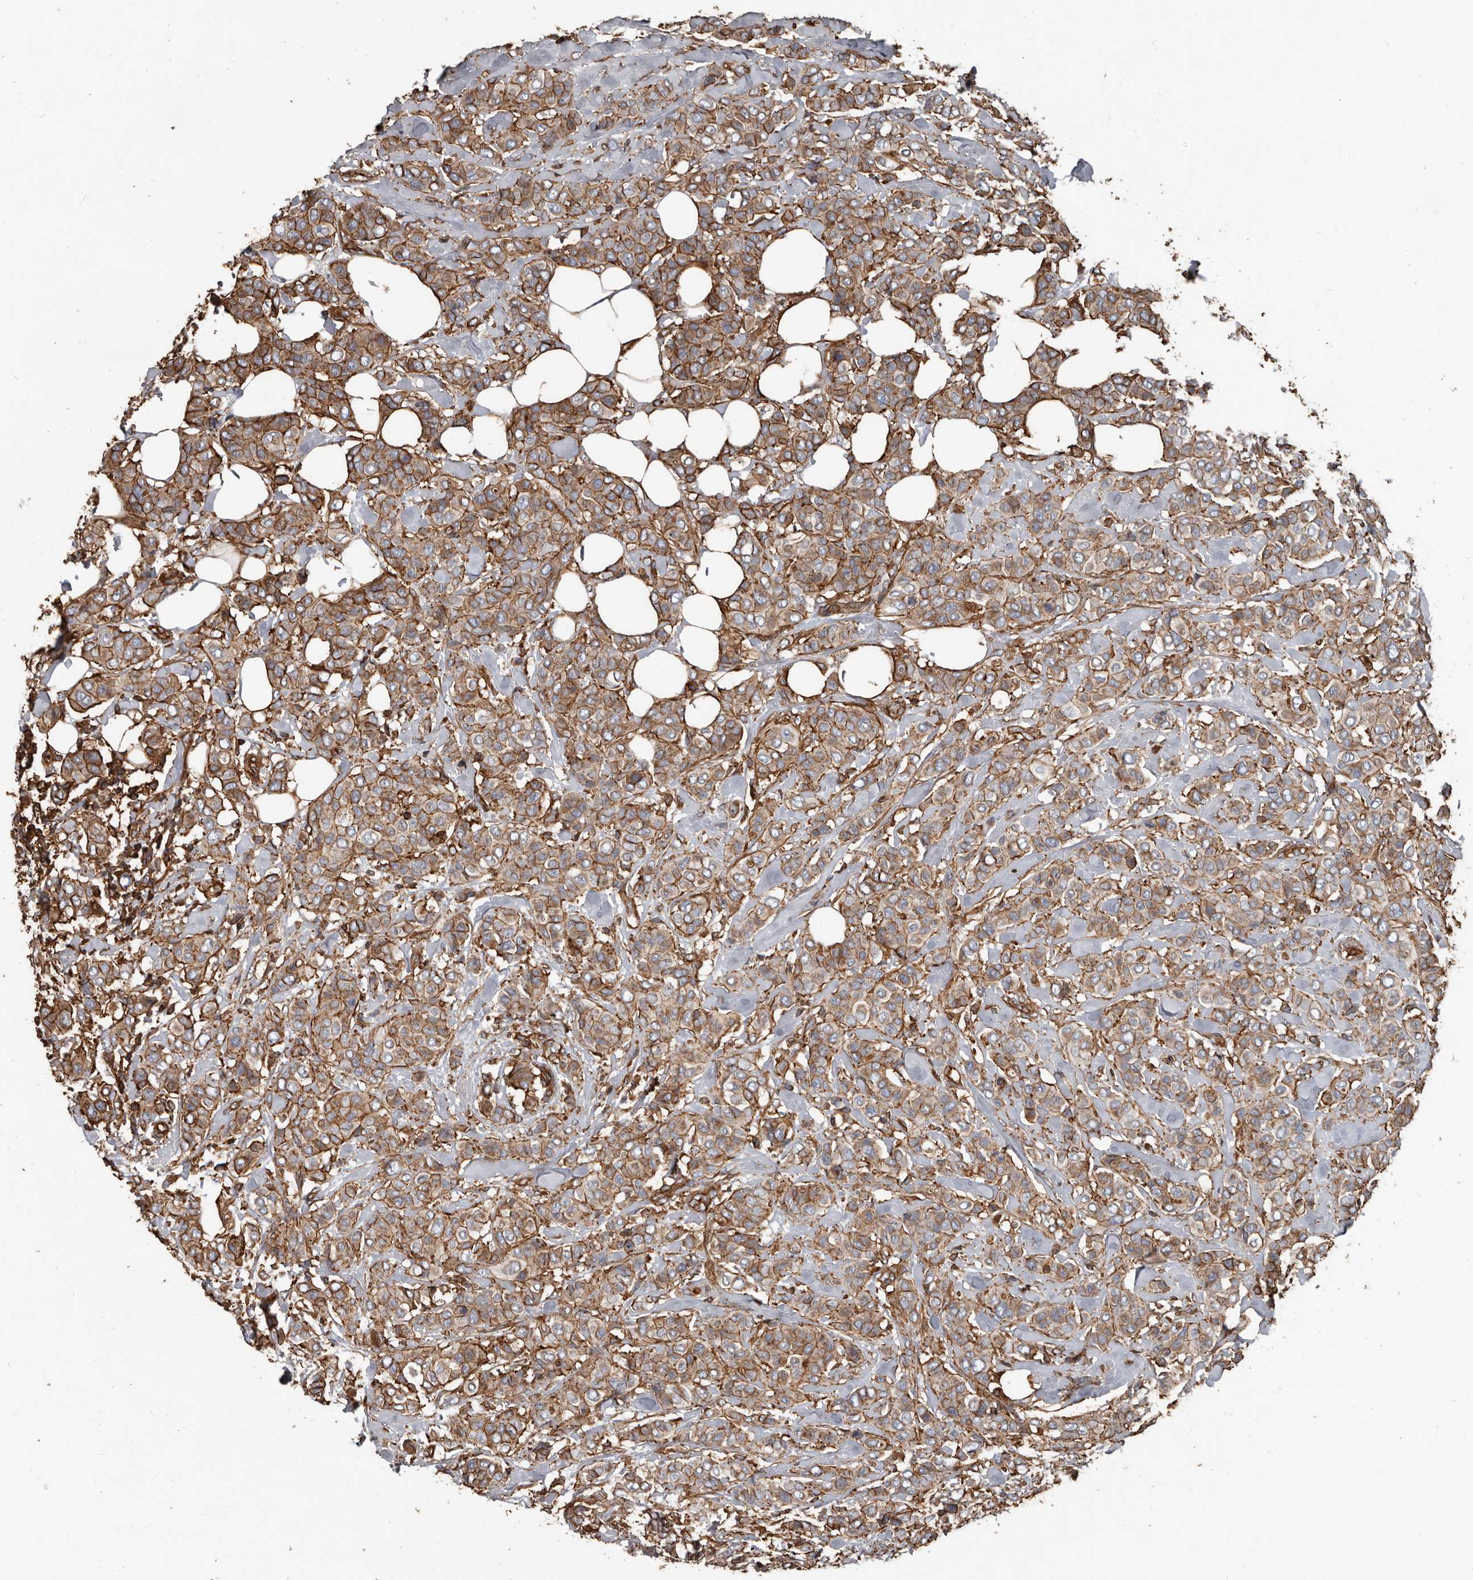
{"staining": {"intensity": "moderate", "quantity": ">75%", "location": "cytoplasmic/membranous"}, "tissue": "breast cancer", "cell_type": "Tumor cells", "image_type": "cancer", "snomed": [{"axis": "morphology", "description": "Lobular carcinoma"}, {"axis": "topography", "description": "Breast"}], "caption": "This image demonstrates immunohistochemistry (IHC) staining of human breast lobular carcinoma, with medium moderate cytoplasmic/membranous positivity in approximately >75% of tumor cells.", "gene": "DENND6B", "patient": {"sex": "female", "age": 51}}